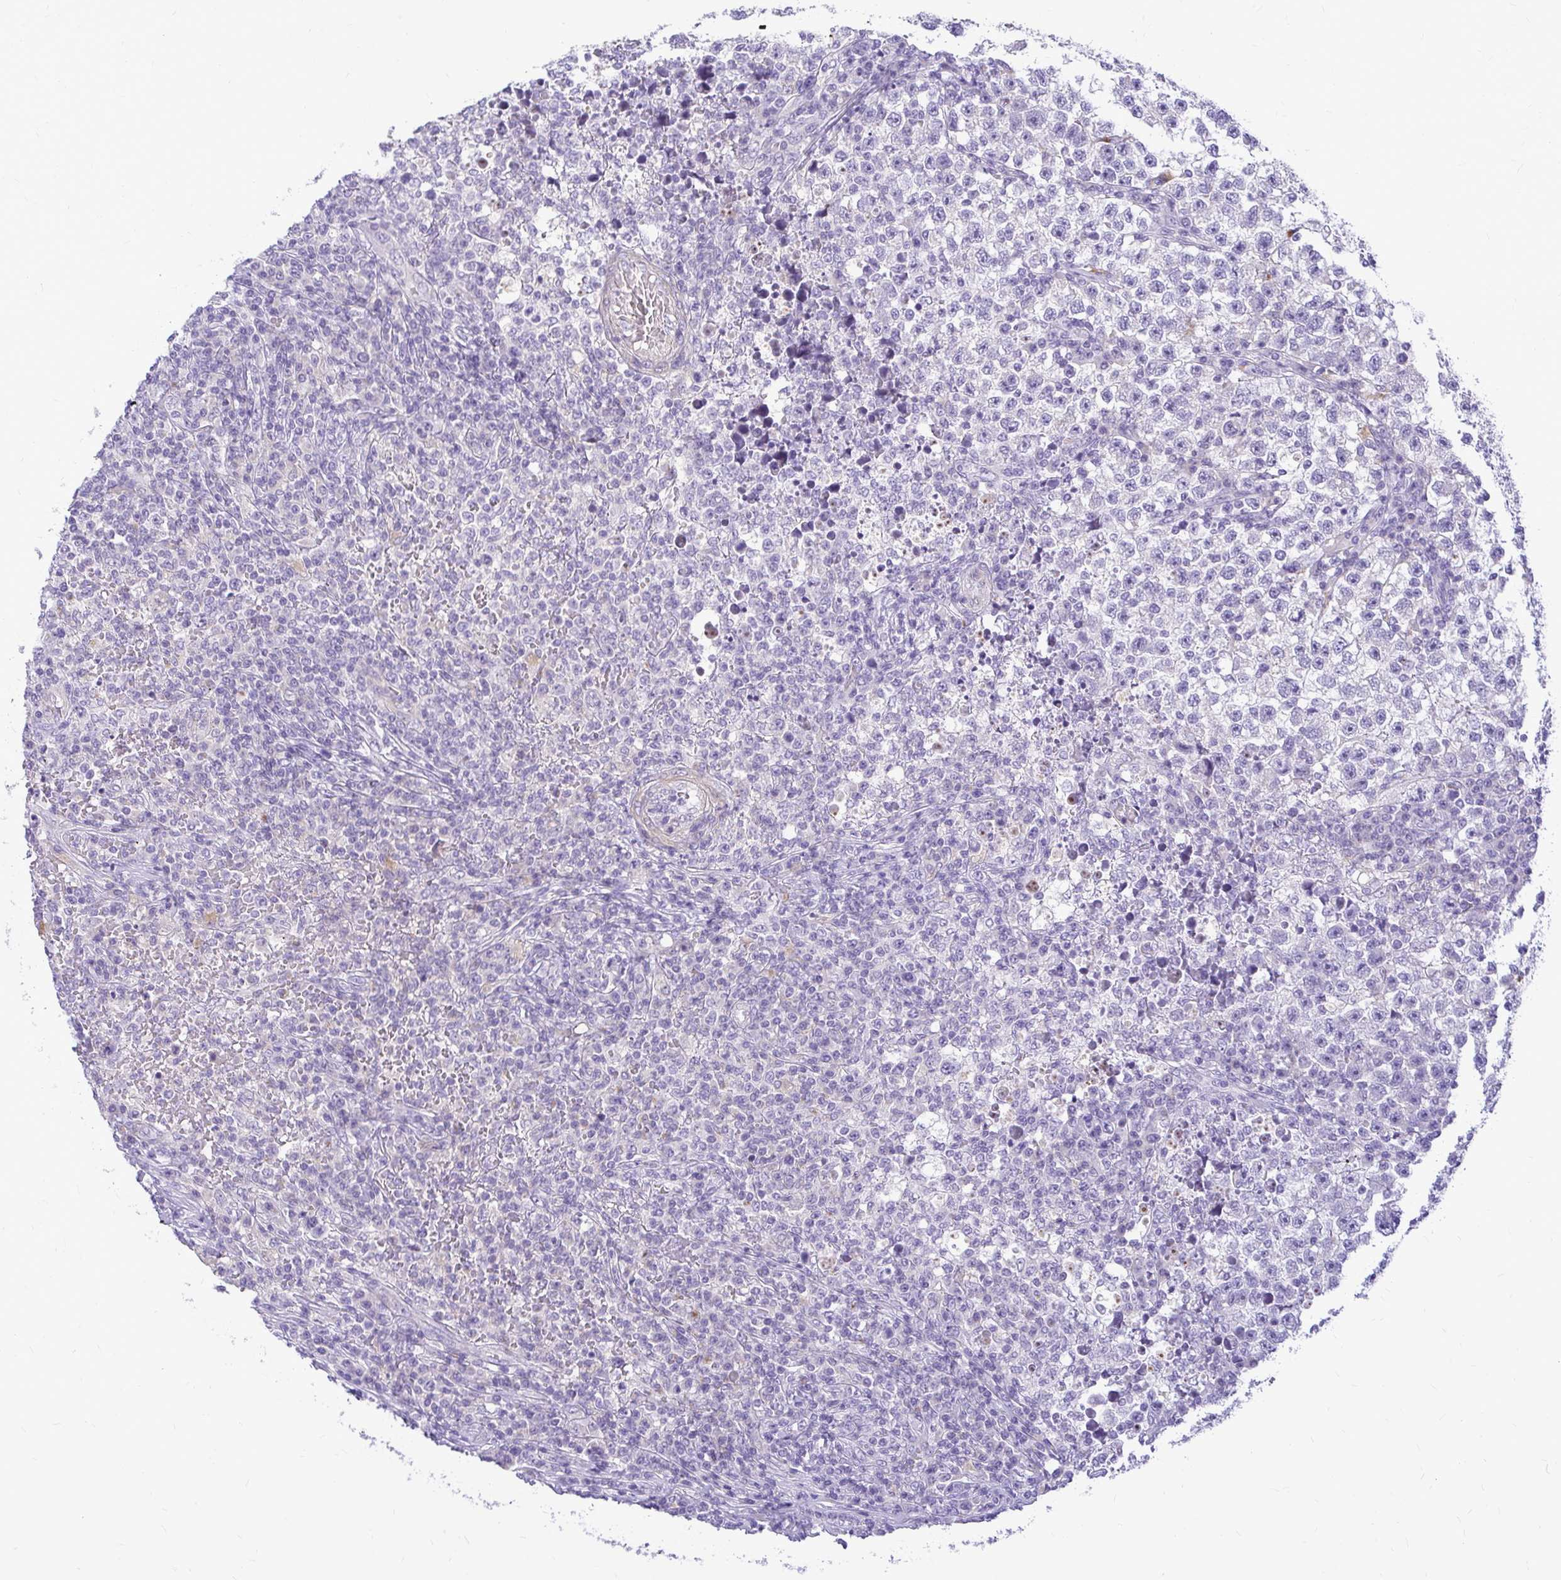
{"staining": {"intensity": "negative", "quantity": "none", "location": "none"}, "tissue": "testis cancer", "cell_type": "Tumor cells", "image_type": "cancer", "snomed": [{"axis": "morphology", "description": "Seminoma, NOS"}, {"axis": "topography", "description": "Testis"}], "caption": "There is no significant positivity in tumor cells of testis seminoma. (Brightfield microscopy of DAB IHC at high magnification).", "gene": "PKN3", "patient": {"sex": "male", "age": 22}}